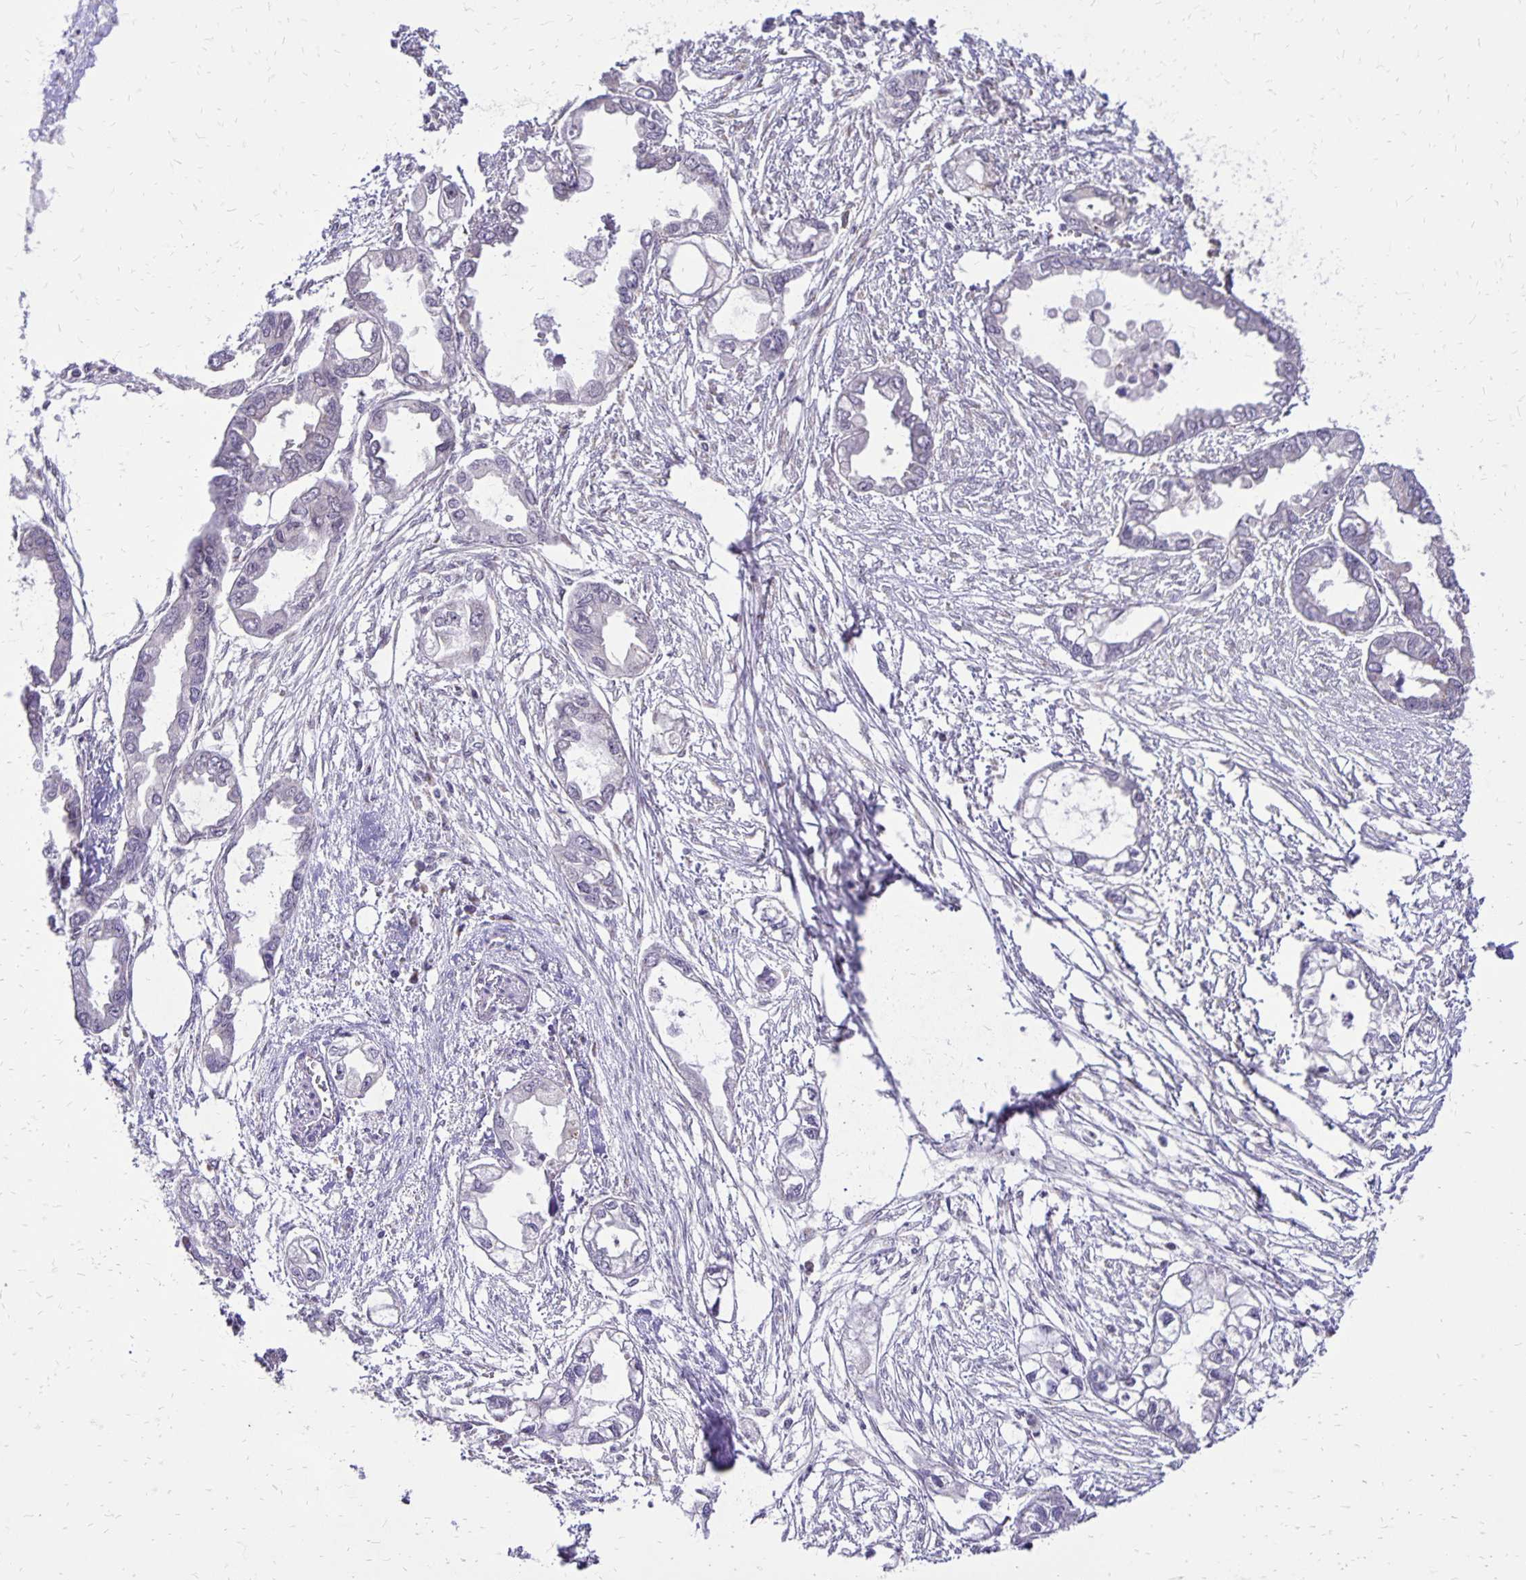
{"staining": {"intensity": "negative", "quantity": "none", "location": "none"}, "tissue": "endometrial cancer", "cell_type": "Tumor cells", "image_type": "cancer", "snomed": [{"axis": "morphology", "description": "Adenocarcinoma, NOS"}, {"axis": "morphology", "description": "Adenocarcinoma, metastatic, NOS"}, {"axis": "topography", "description": "Adipose tissue"}, {"axis": "topography", "description": "Endometrium"}], "caption": "Tumor cells show no significant expression in adenocarcinoma (endometrial). (DAB (3,3'-diaminobenzidine) immunohistochemistry with hematoxylin counter stain).", "gene": "GOLGA5", "patient": {"sex": "female", "age": 67}}